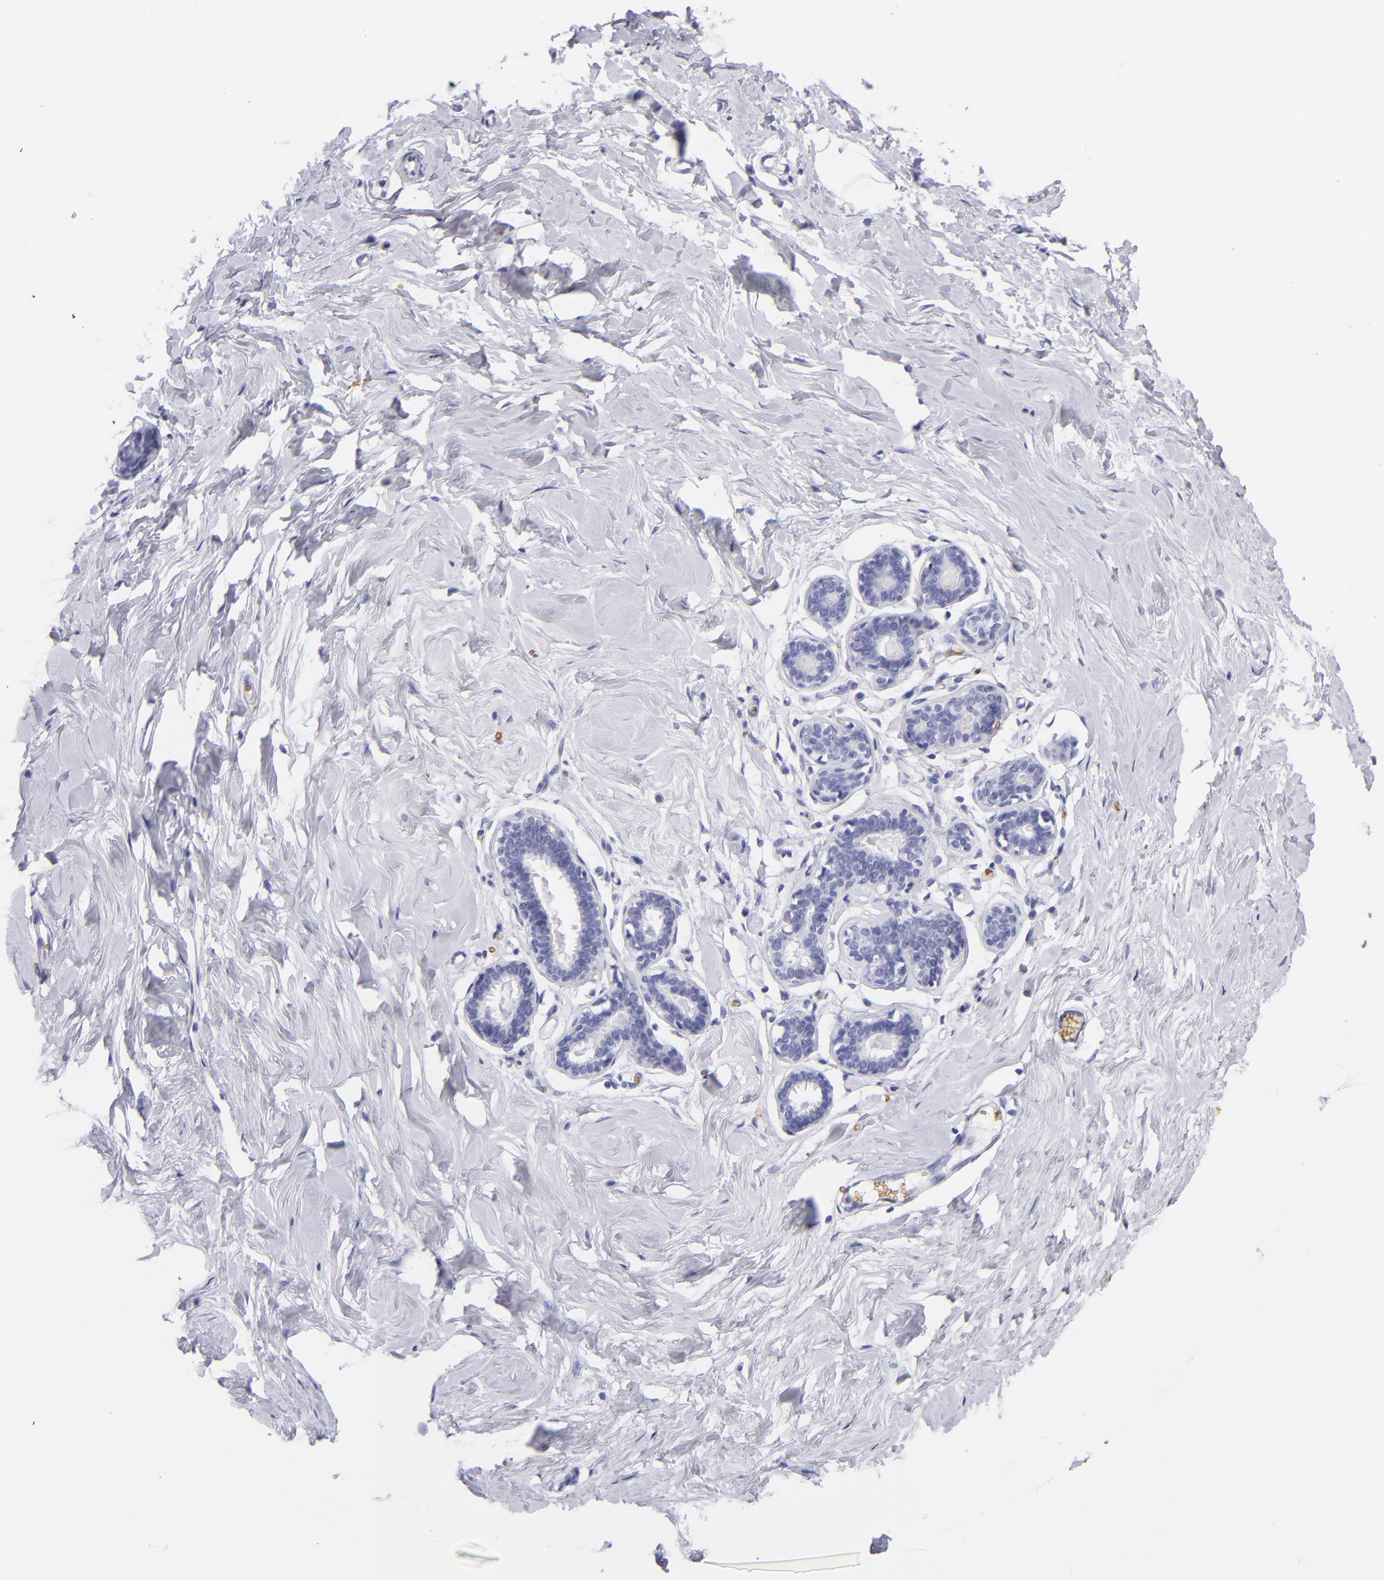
{"staining": {"intensity": "negative", "quantity": "none", "location": "none"}, "tissue": "breast", "cell_type": "Adipocytes", "image_type": "normal", "snomed": [{"axis": "morphology", "description": "Normal tissue, NOS"}, {"axis": "topography", "description": "Breast"}], "caption": "Immunohistochemical staining of normal human breast displays no significant expression in adipocytes. The staining was performed using DAB to visualize the protein expression in brown, while the nuclei were stained in blue with hematoxylin (Magnification: 20x).", "gene": "GYPA", "patient": {"sex": "female", "age": 23}}